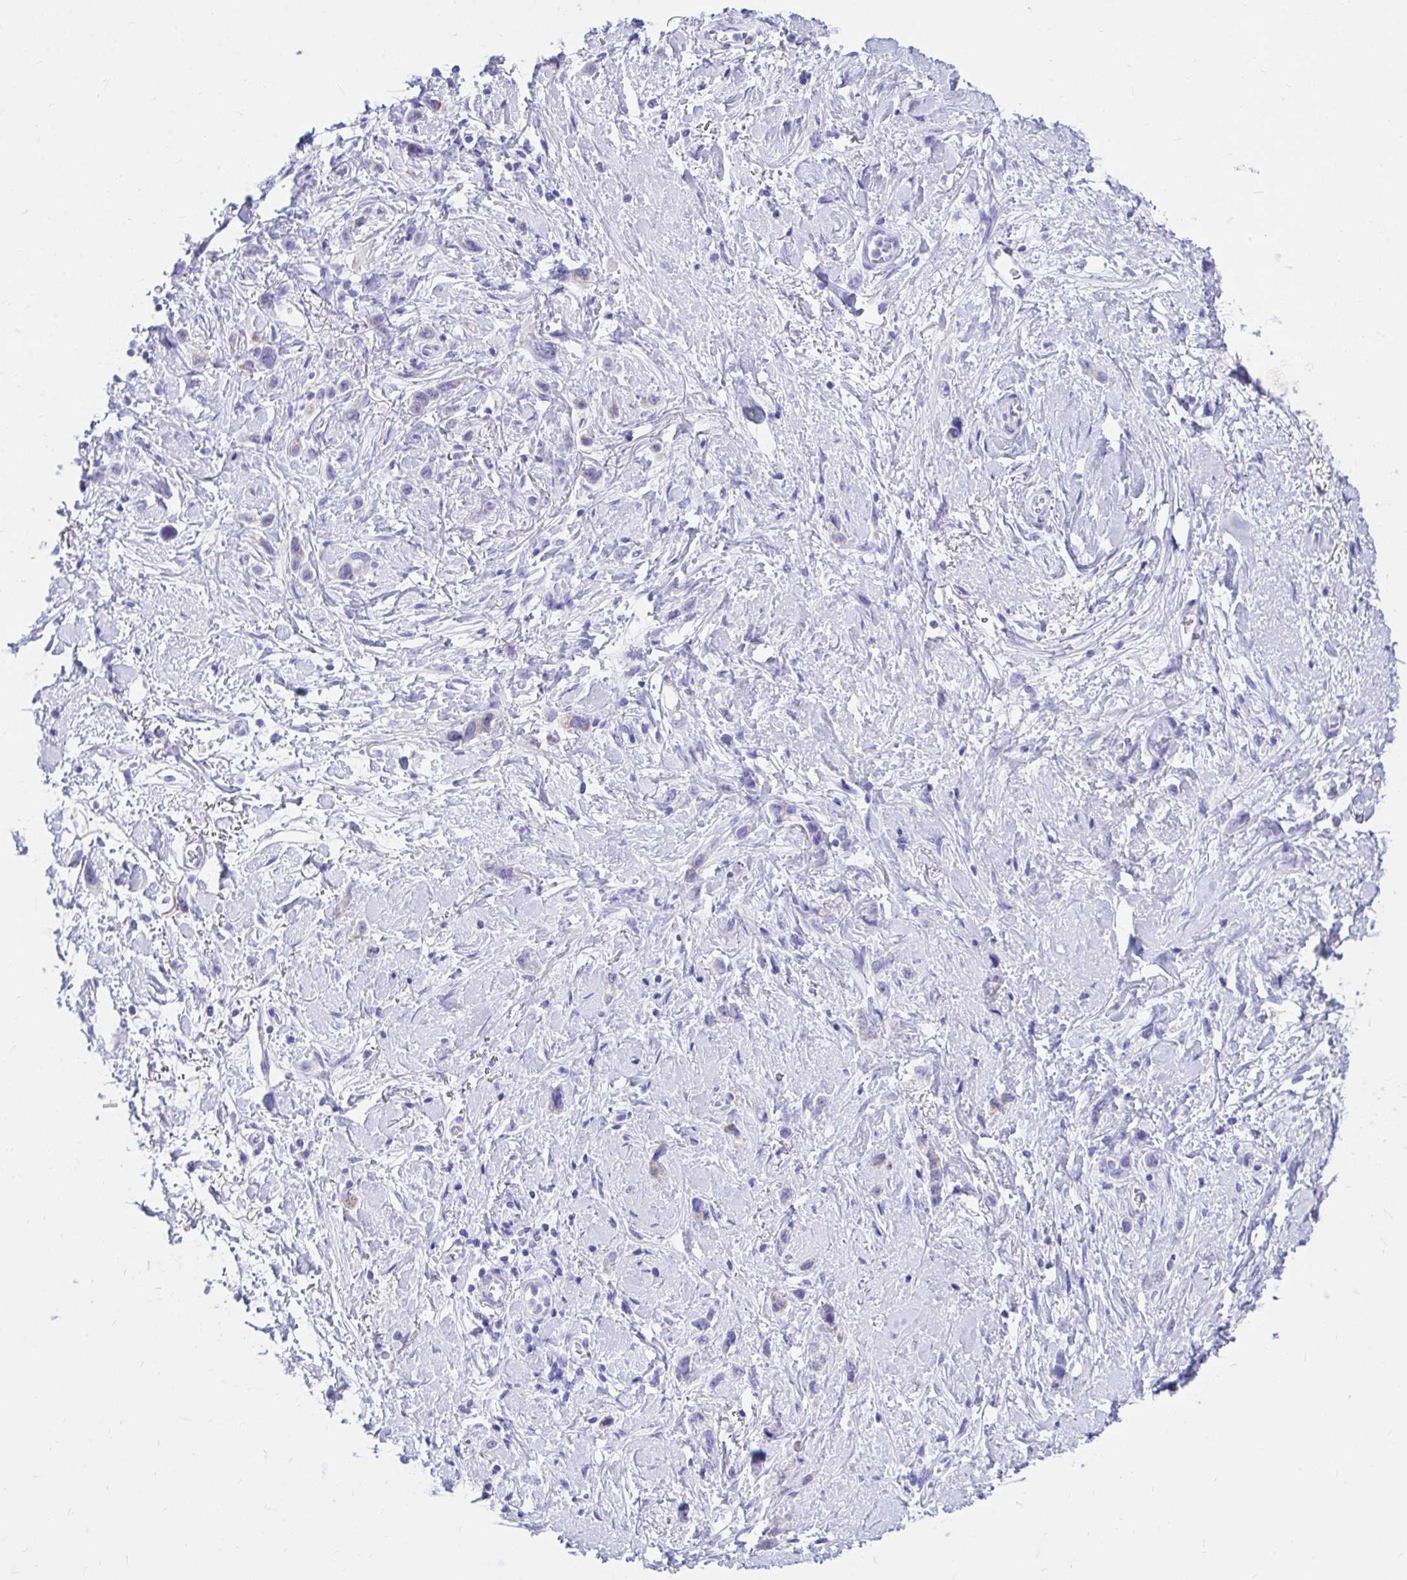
{"staining": {"intensity": "weak", "quantity": "<25%", "location": "cytoplasmic/membranous"}, "tissue": "stomach cancer", "cell_type": "Tumor cells", "image_type": "cancer", "snomed": [{"axis": "morphology", "description": "Adenocarcinoma, NOS"}, {"axis": "topography", "description": "Stomach"}], "caption": "Tumor cells are negative for brown protein staining in stomach cancer.", "gene": "SHISA8", "patient": {"sex": "female", "age": 65}}